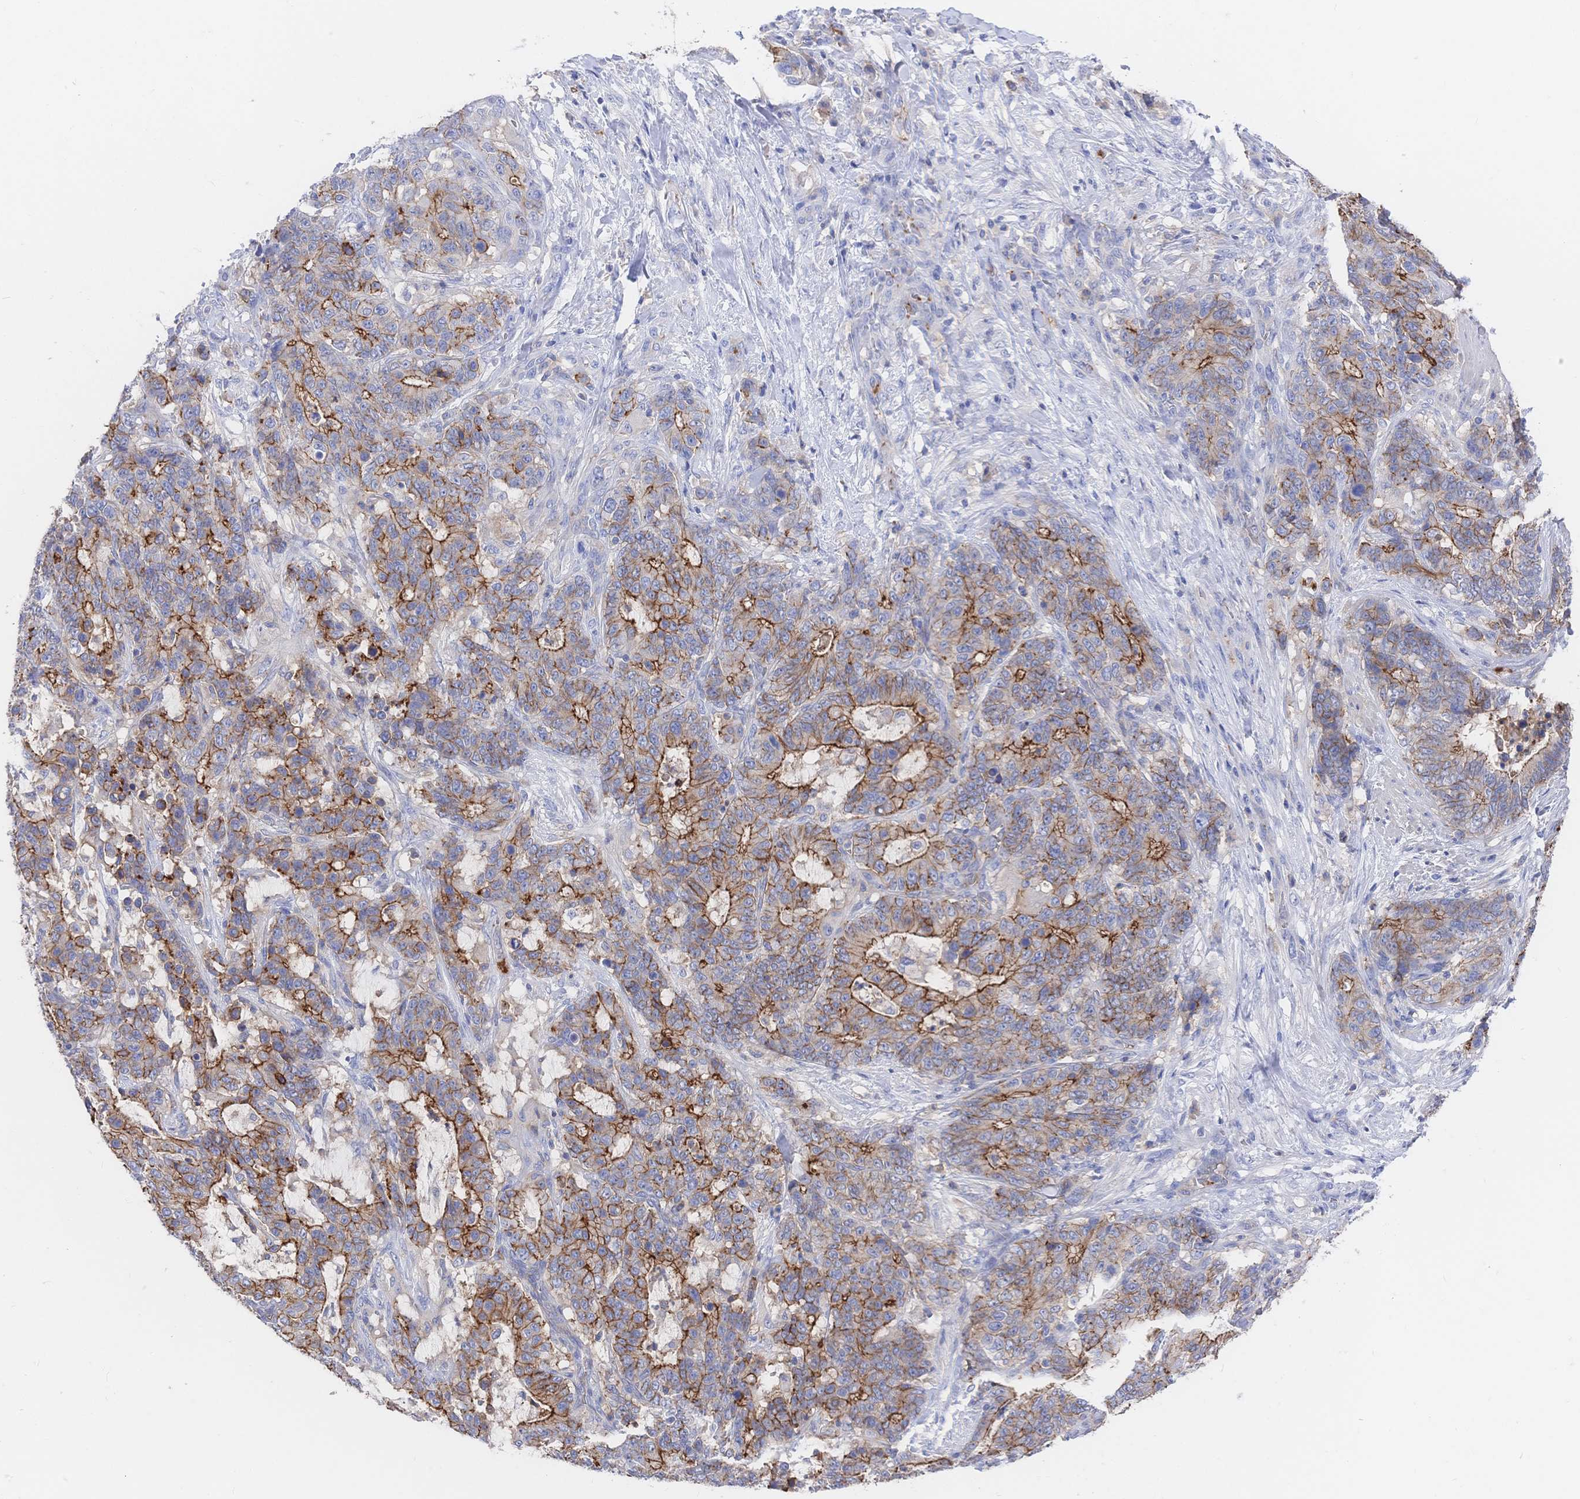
{"staining": {"intensity": "strong", "quantity": "25%-75%", "location": "cytoplasmic/membranous"}, "tissue": "stomach cancer", "cell_type": "Tumor cells", "image_type": "cancer", "snomed": [{"axis": "morphology", "description": "Normal tissue, NOS"}, {"axis": "morphology", "description": "Adenocarcinoma, NOS"}, {"axis": "topography", "description": "Stomach"}], "caption": "A brown stain labels strong cytoplasmic/membranous expression of a protein in human stomach cancer (adenocarcinoma) tumor cells.", "gene": "F11R", "patient": {"sex": "female", "age": 64}}